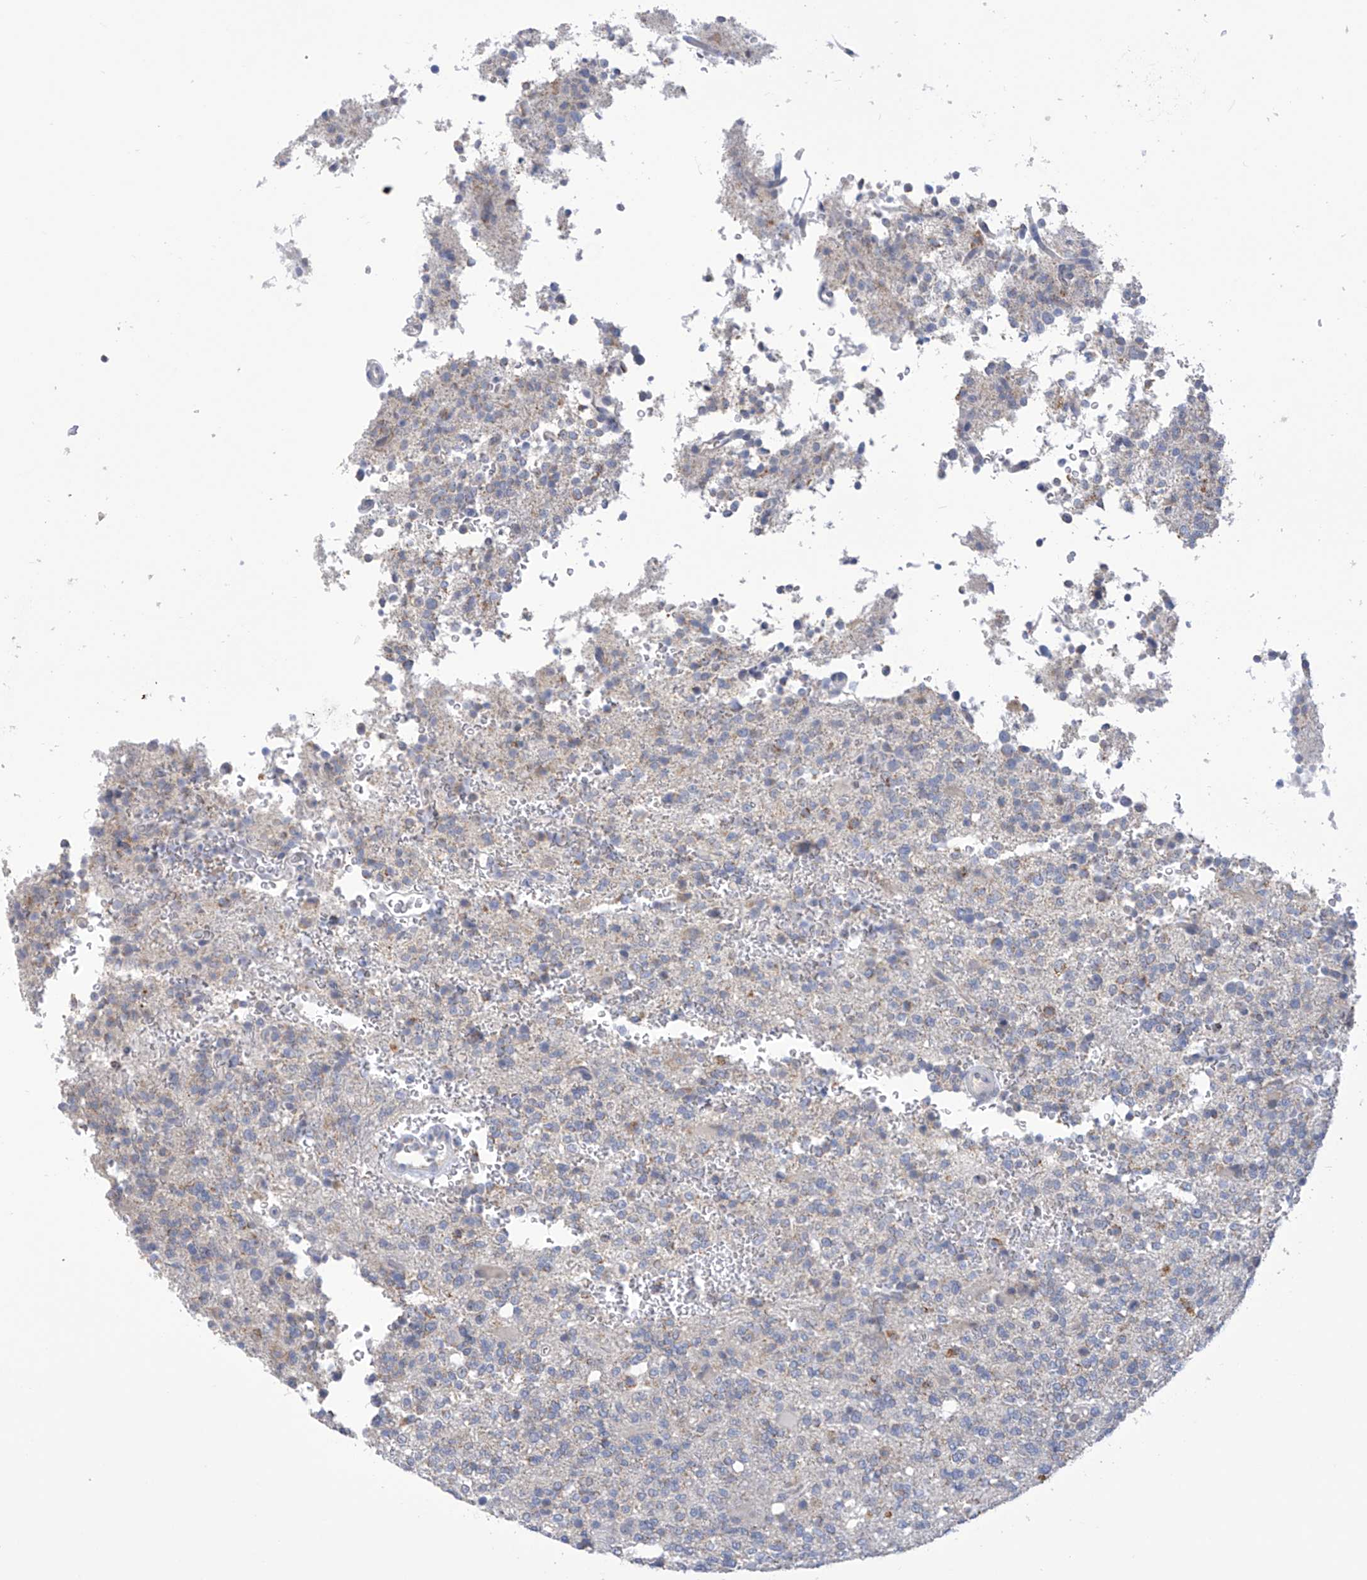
{"staining": {"intensity": "negative", "quantity": "none", "location": "none"}, "tissue": "glioma", "cell_type": "Tumor cells", "image_type": "cancer", "snomed": [{"axis": "morphology", "description": "Glioma, malignant, High grade"}, {"axis": "topography", "description": "Brain"}], "caption": "IHC micrograph of human malignant high-grade glioma stained for a protein (brown), which demonstrates no staining in tumor cells.", "gene": "IBA57", "patient": {"sex": "female", "age": 62}}